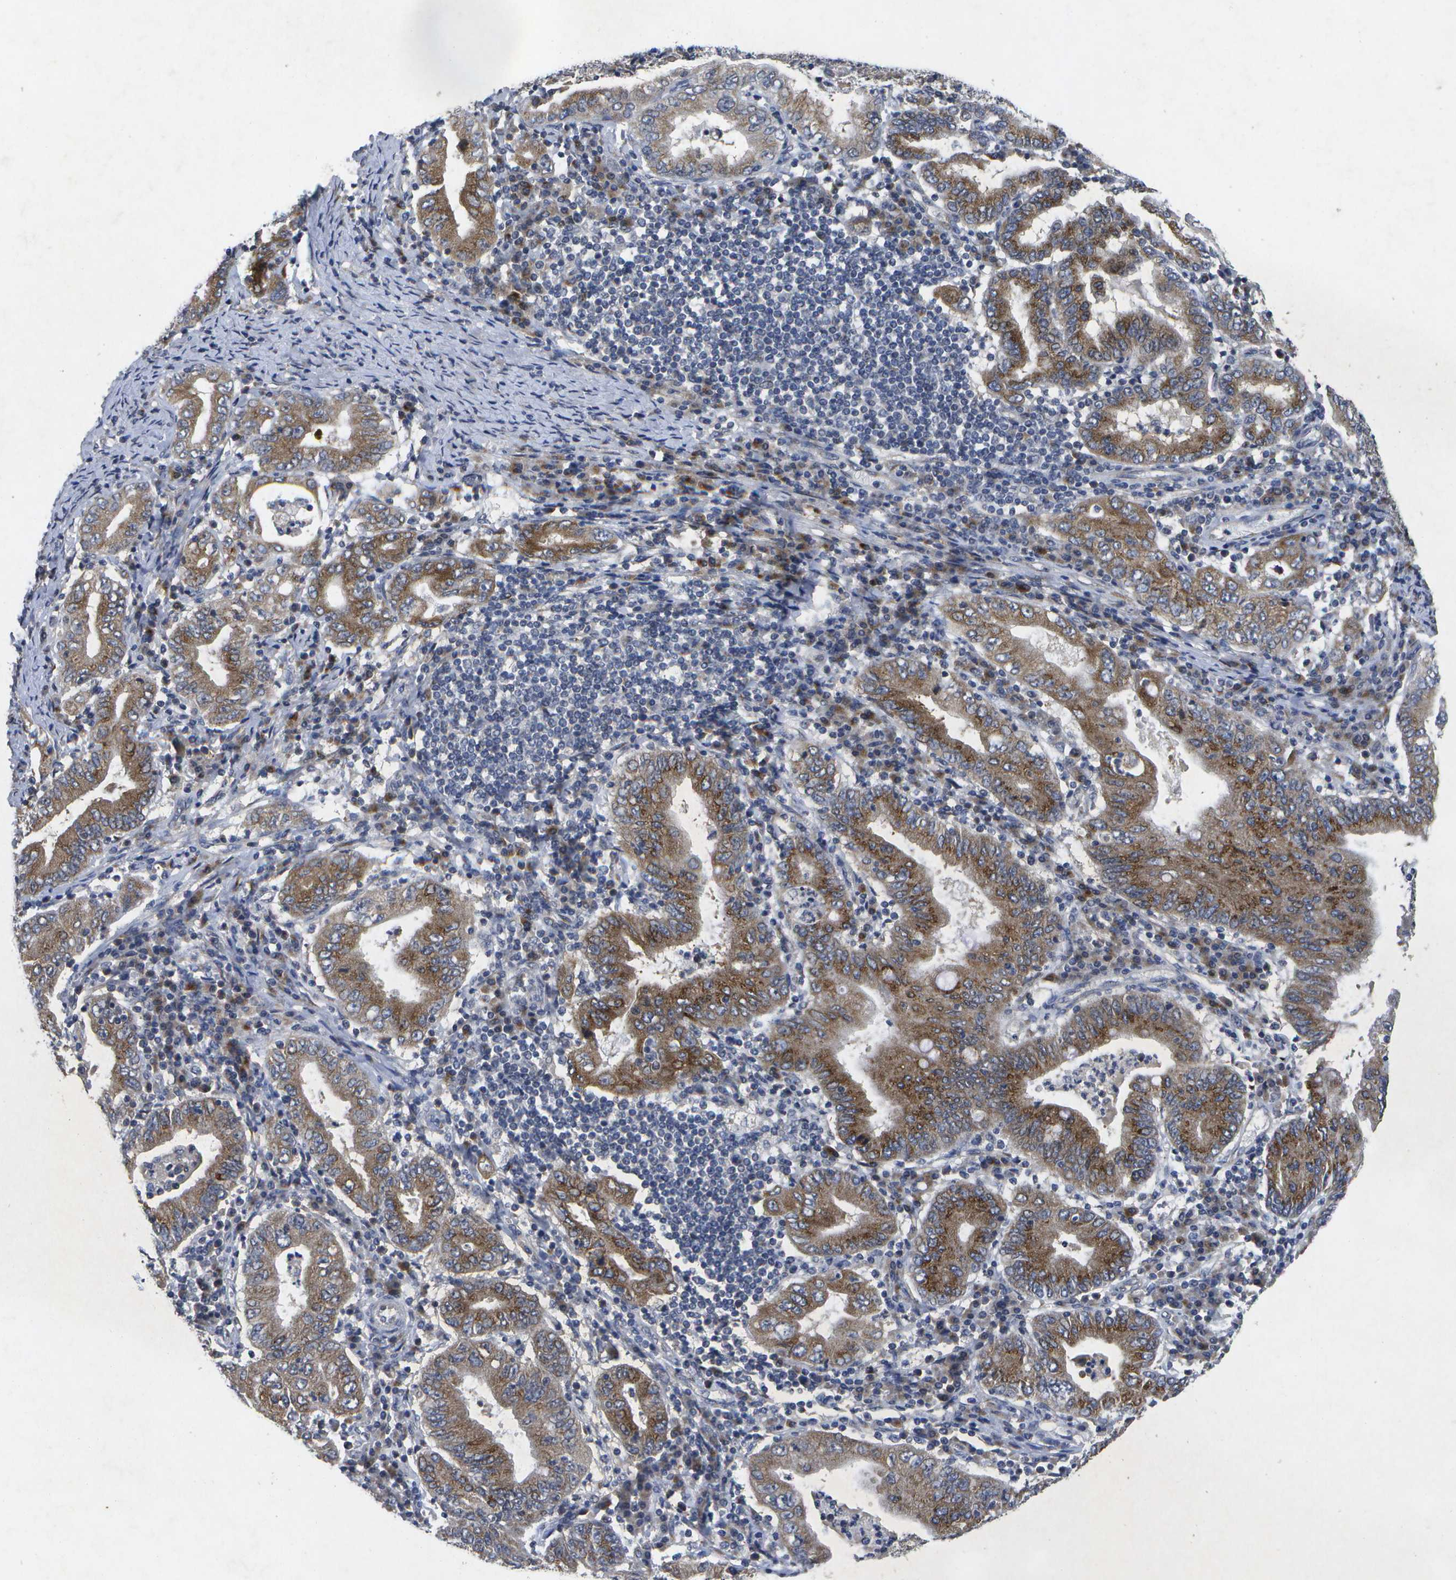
{"staining": {"intensity": "moderate", "quantity": ">75%", "location": "cytoplasmic/membranous"}, "tissue": "stomach cancer", "cell_type": "Tumor cells", "image_type": "cancer", "snomed": [{"axis": "morphology", "description": "Normal tissue, NOS"}, {"axis": "morphology", "description": "Adenocarcinoma, NOS"}, {"axis": "topography", "description": "Esophagus"}, {"axis": "topography", "description": "Stomach, upper"}, {"axis": "topography", "description": "Peripheral nerve tissue"}], "caption": "Moderate cytoplasmic/membranous protein staining is appreciated in about >75% of tumor cells in stomach adenocarcinoma.", "gene": "KDELR1", "patient": {"sex": "male", "age": 62}}